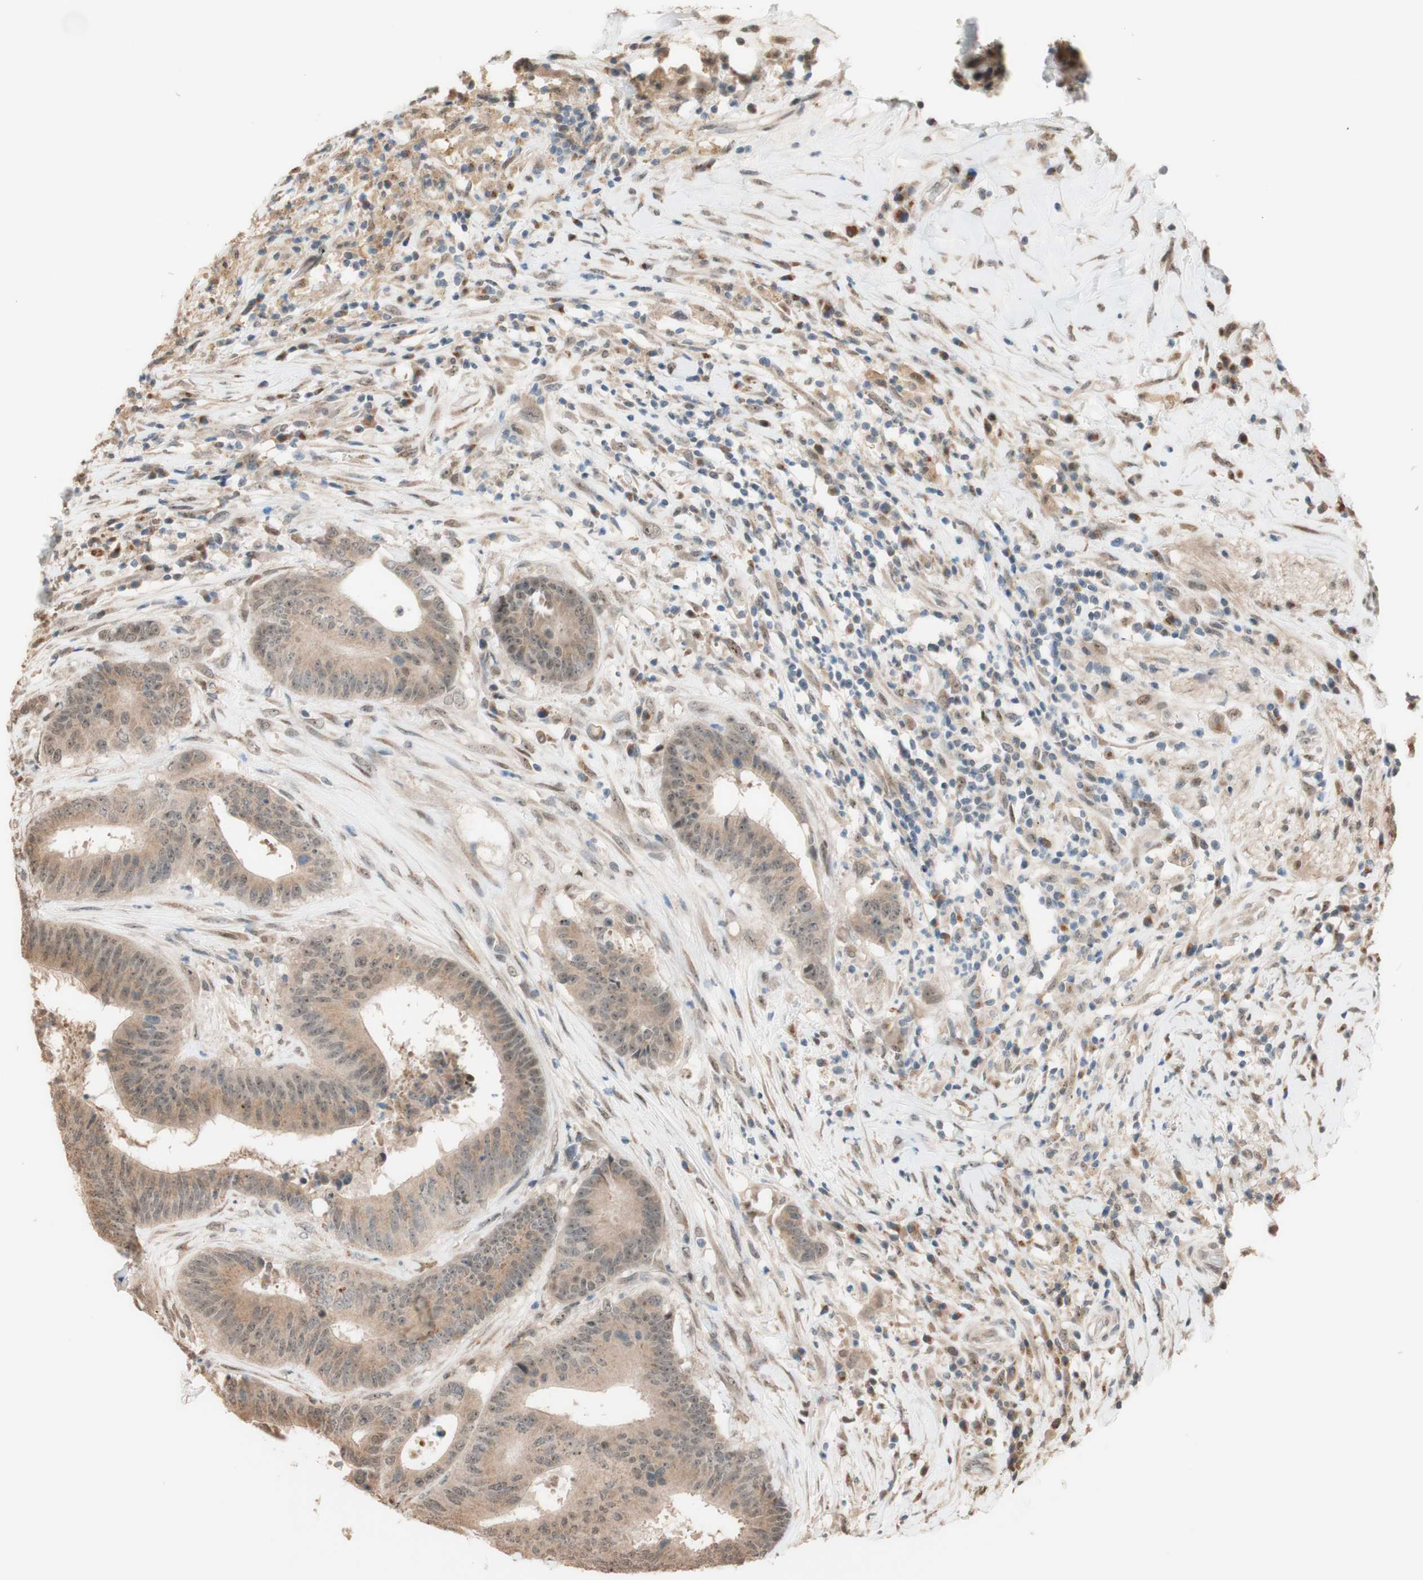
{"staining": {"intensity": "weak", "quantity": "25%-75%", "location": "cytoplasmic/membranous"}, "tissue": "colorectal cancer", "cell_type": "Tumor cells", "image_type": "cancer", "snomed": [{"axis": "morphology", "description": "Adenocarcinoma, NOS"}, {"axis": "topography", "description": "Rectum"}], "caption": "Approximately 25%-75% of tumor cells in human colorectal adenocarcinoma reveal weak cytoplasmic/membranous protein expression as visualized by brown immunohistochemical staining.", "gene": "CCNC", "patient": {"sex": "male", "age": 72}}